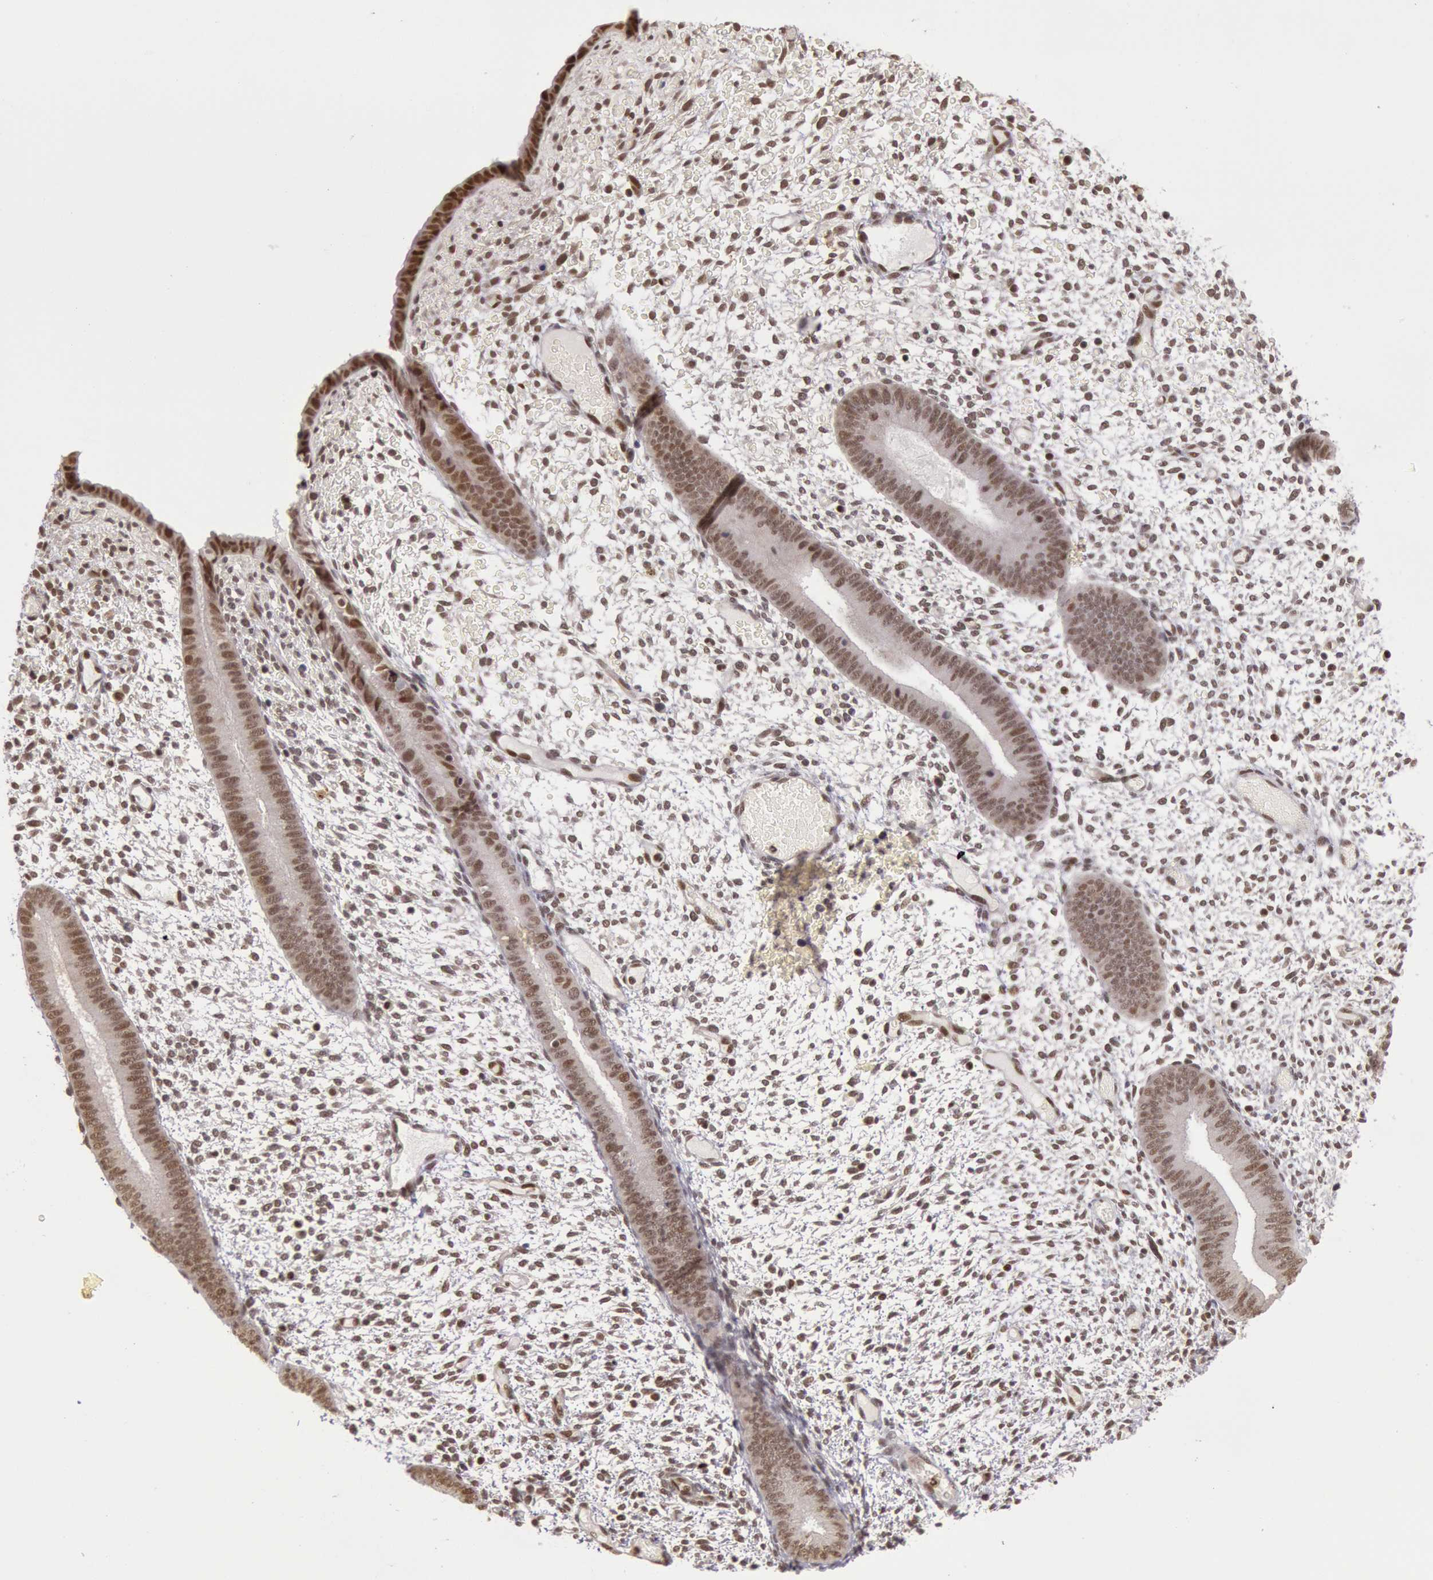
{"staining": {"intensity": "weak", "quantity": "25%-75%", "location": "nuclear"}, "tissue": "endometrium", "cell_type": "Cells in endometrial stroma", "image_type": "normal", "snomed": [{"axis": "morphology", "description": "Normal tissue, NOS"}, {"axis": "topography", "description": "Endometrium"}], "caption": "DAB immunohistochemical staining of benign endometrium reveals weak nuclear protein positivity in about 25%-75% of cells in endometrial stroma.", "gene": "ESS2", "patient": {"sex": "female", "age": 42}}